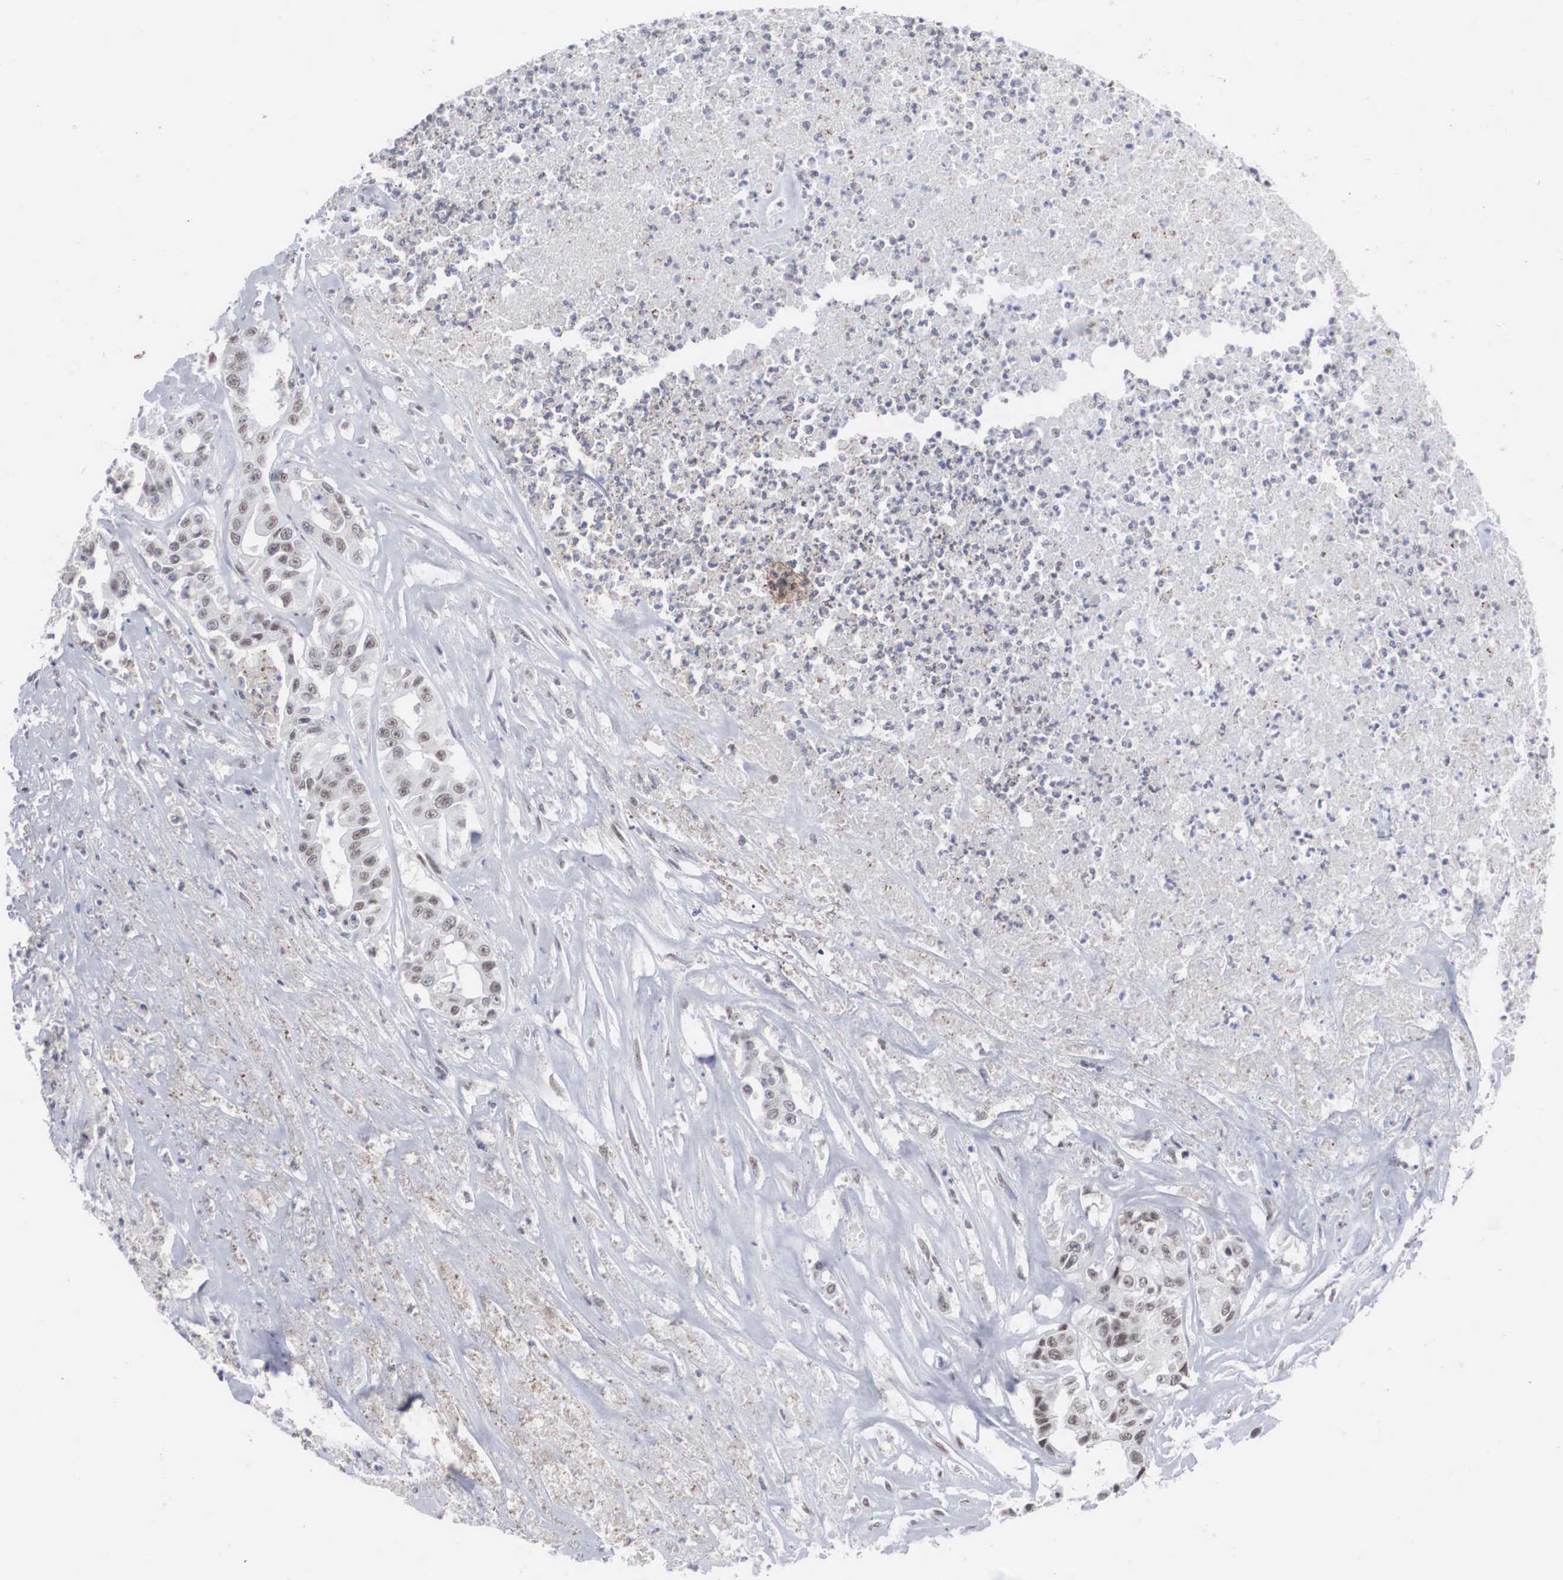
{"staining": {"intensity": "weak", "quantity": "25%-75%", "location": "nuclear"}, "tissue": "colorectal cancer", "cell_type": "Tumor cells", "image_type": "cancer", "snomed": [{"axis": "morphology", "description": "Adenocarcinoma, NOS"}, {"axis": "topography", "description": "Colon"}], "caption": "High-magnification brightfield microscopy of colorectal cancer (adenocarcinoma) stained with DAB (3,3'-diaminobenzidine) (brown) and counterstained with hematoxylin (blue). tumor cells exhibit weak nuclear staining is appreciated in approximately25%-75% of cells.", "gene": "AUTS2", "patient": {"sex": "female", "age": 70}}